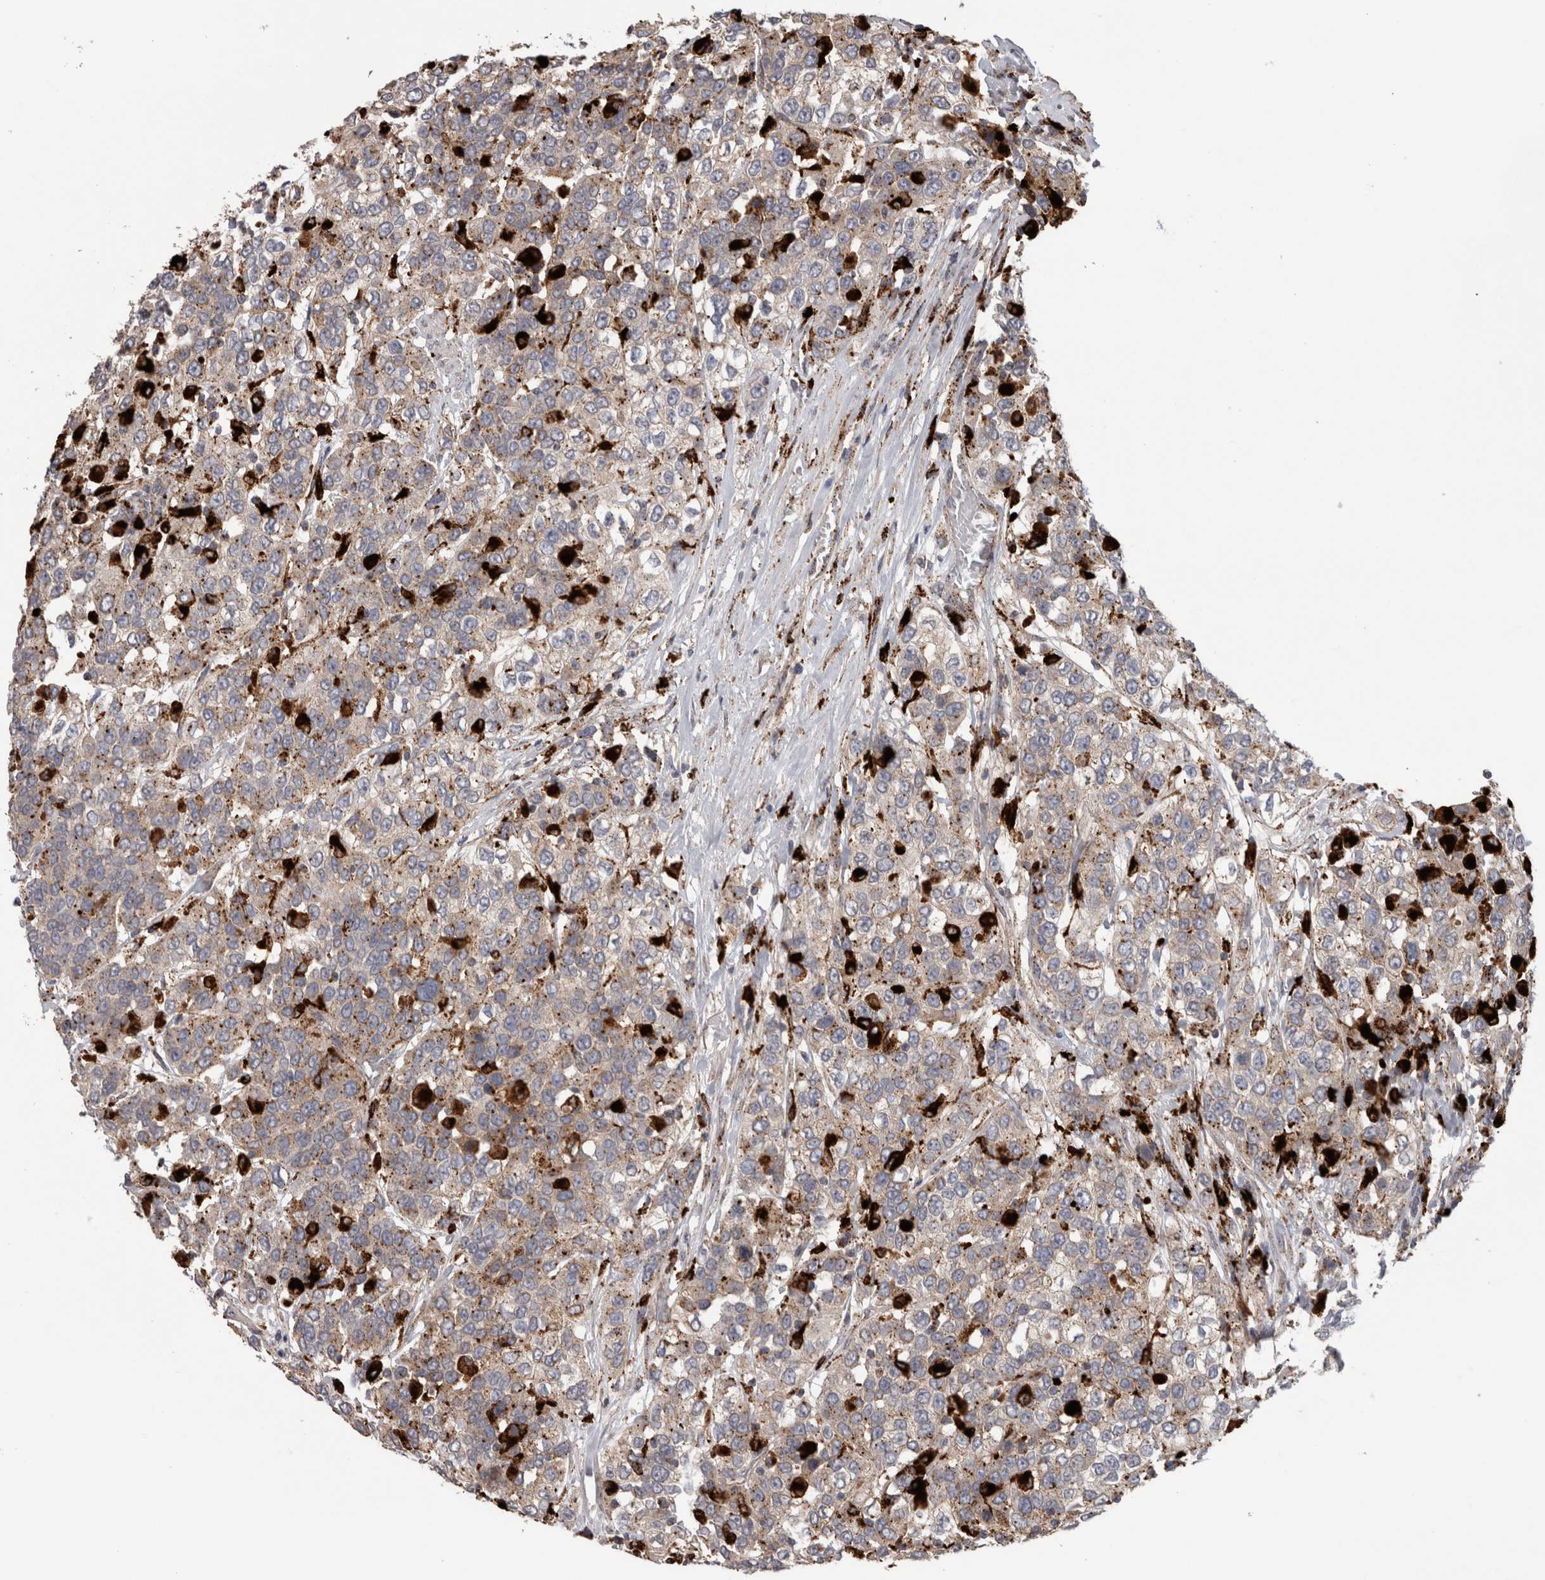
{"staining": {"intensity": "weak", "quantity": "<25%", "location": "cytoplasmic/membranous"}, "tissue": "urothelial cancer", "cell_type": "Tumor cells", "image_type": "cancer", "snomed": [{"axis": "morphology", "description": "Urothelial carcinoma, High grade"}, {"axis": "topography", "description": "Urinary bladder"}], "caption": "Tumor cells are negative for protein expression in human urothelial cancer. (Stains: DAB (3,3'-diaminobenzidine) immunohistochemistry (IHC) with hematoxylin counter stain, Microscopy: brightfield microscopy at high magnification).", "gene": "CTSZ", "patient": {"sex": "female", "age": 80}}